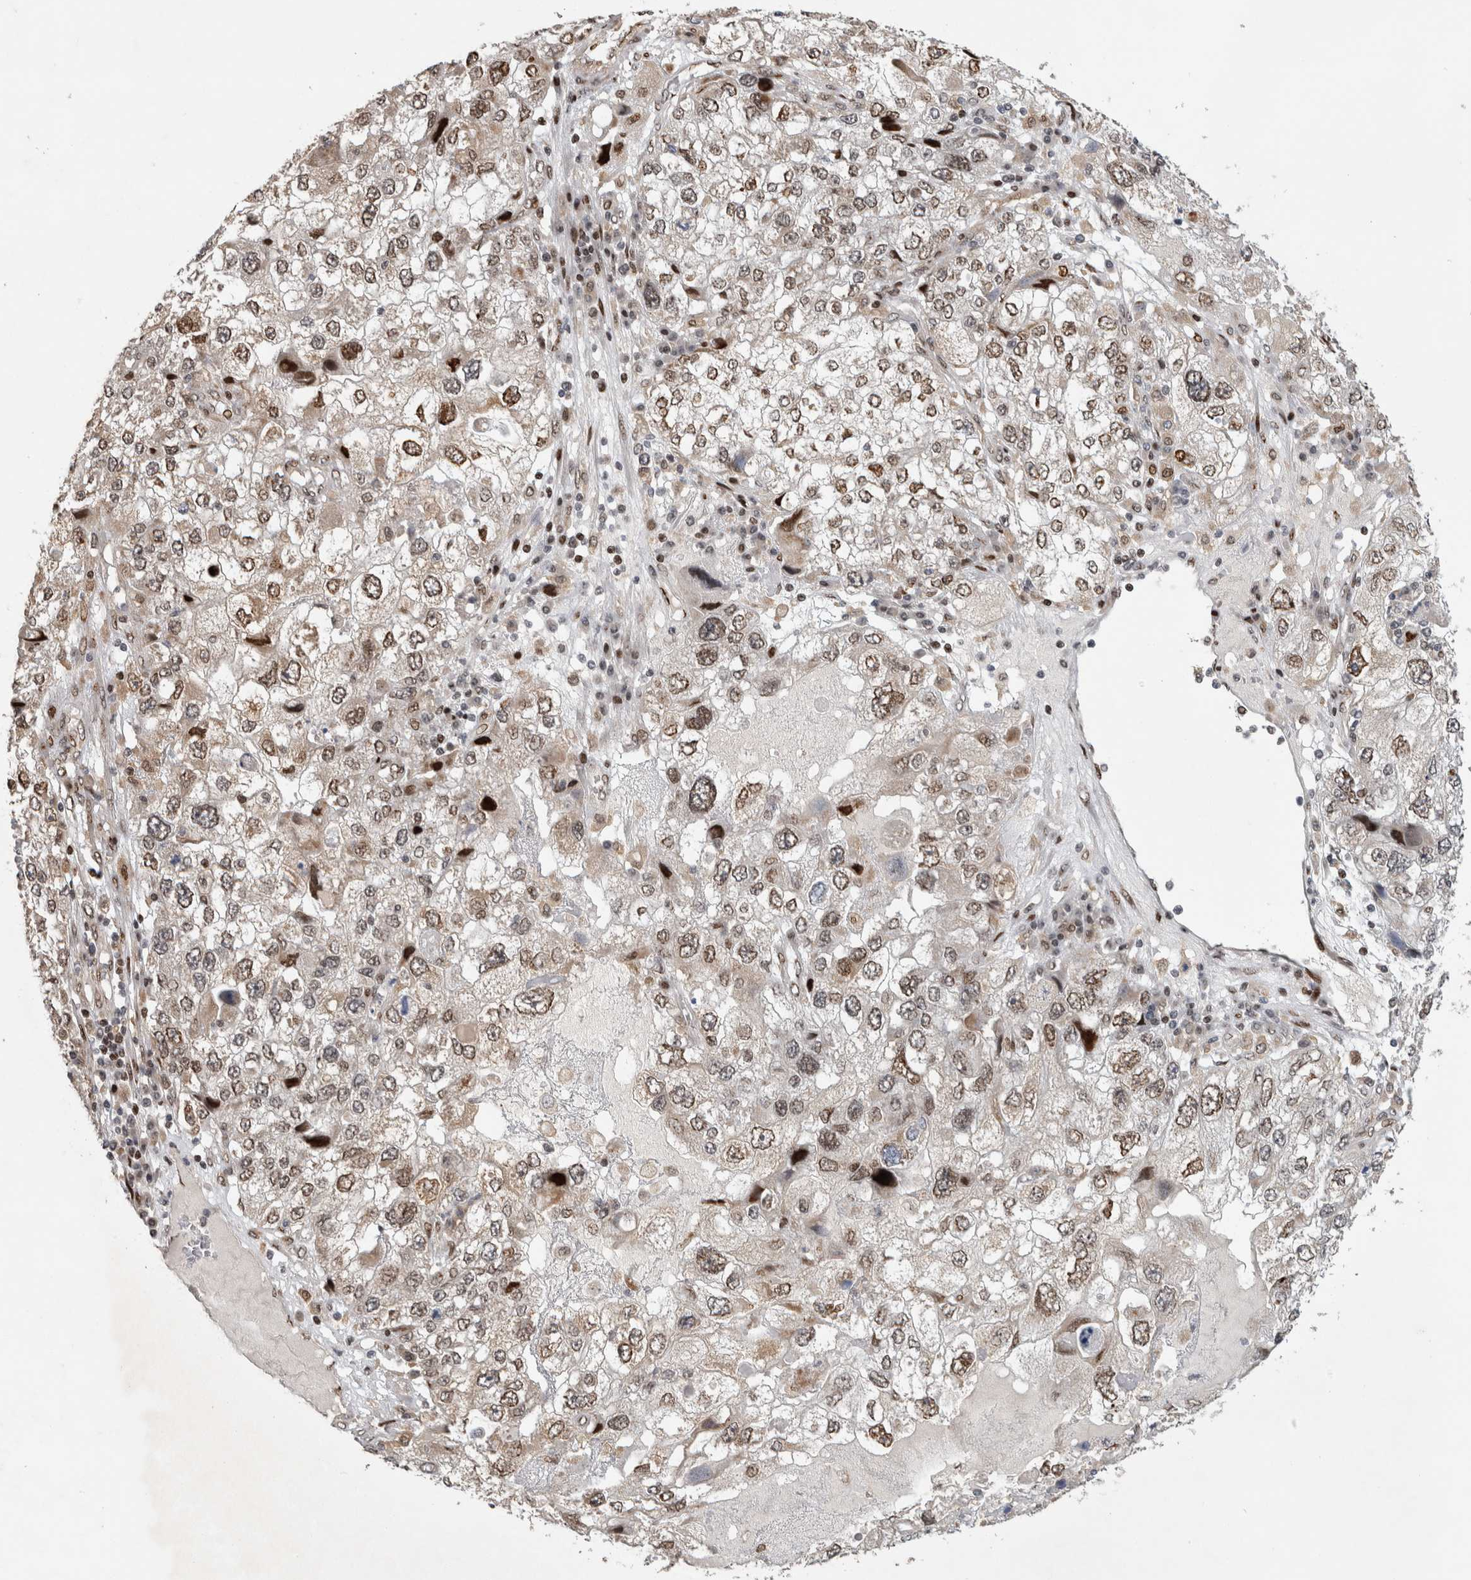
{"staining": {"intensity": "moderate", "quantity": "<25%", "location": "nuclear"}, "tissue": "endometrial cancer", "cell_type": "Tumor cells", "image_type": "cancer", "snomed": [{"axis": "morphology", "description": "Adenocarcinoma, NOS"}, {"axis": "topography", "description": "Endometrium"}], "caption": "This is an image of immunohistochemistry (IHC) staining of endometrial adenocarcinoma, which shows moderate staining in the nuclear of tumor cells.", "gene": "C8orf58", "patient": {"sex": "female", "age": 49}}